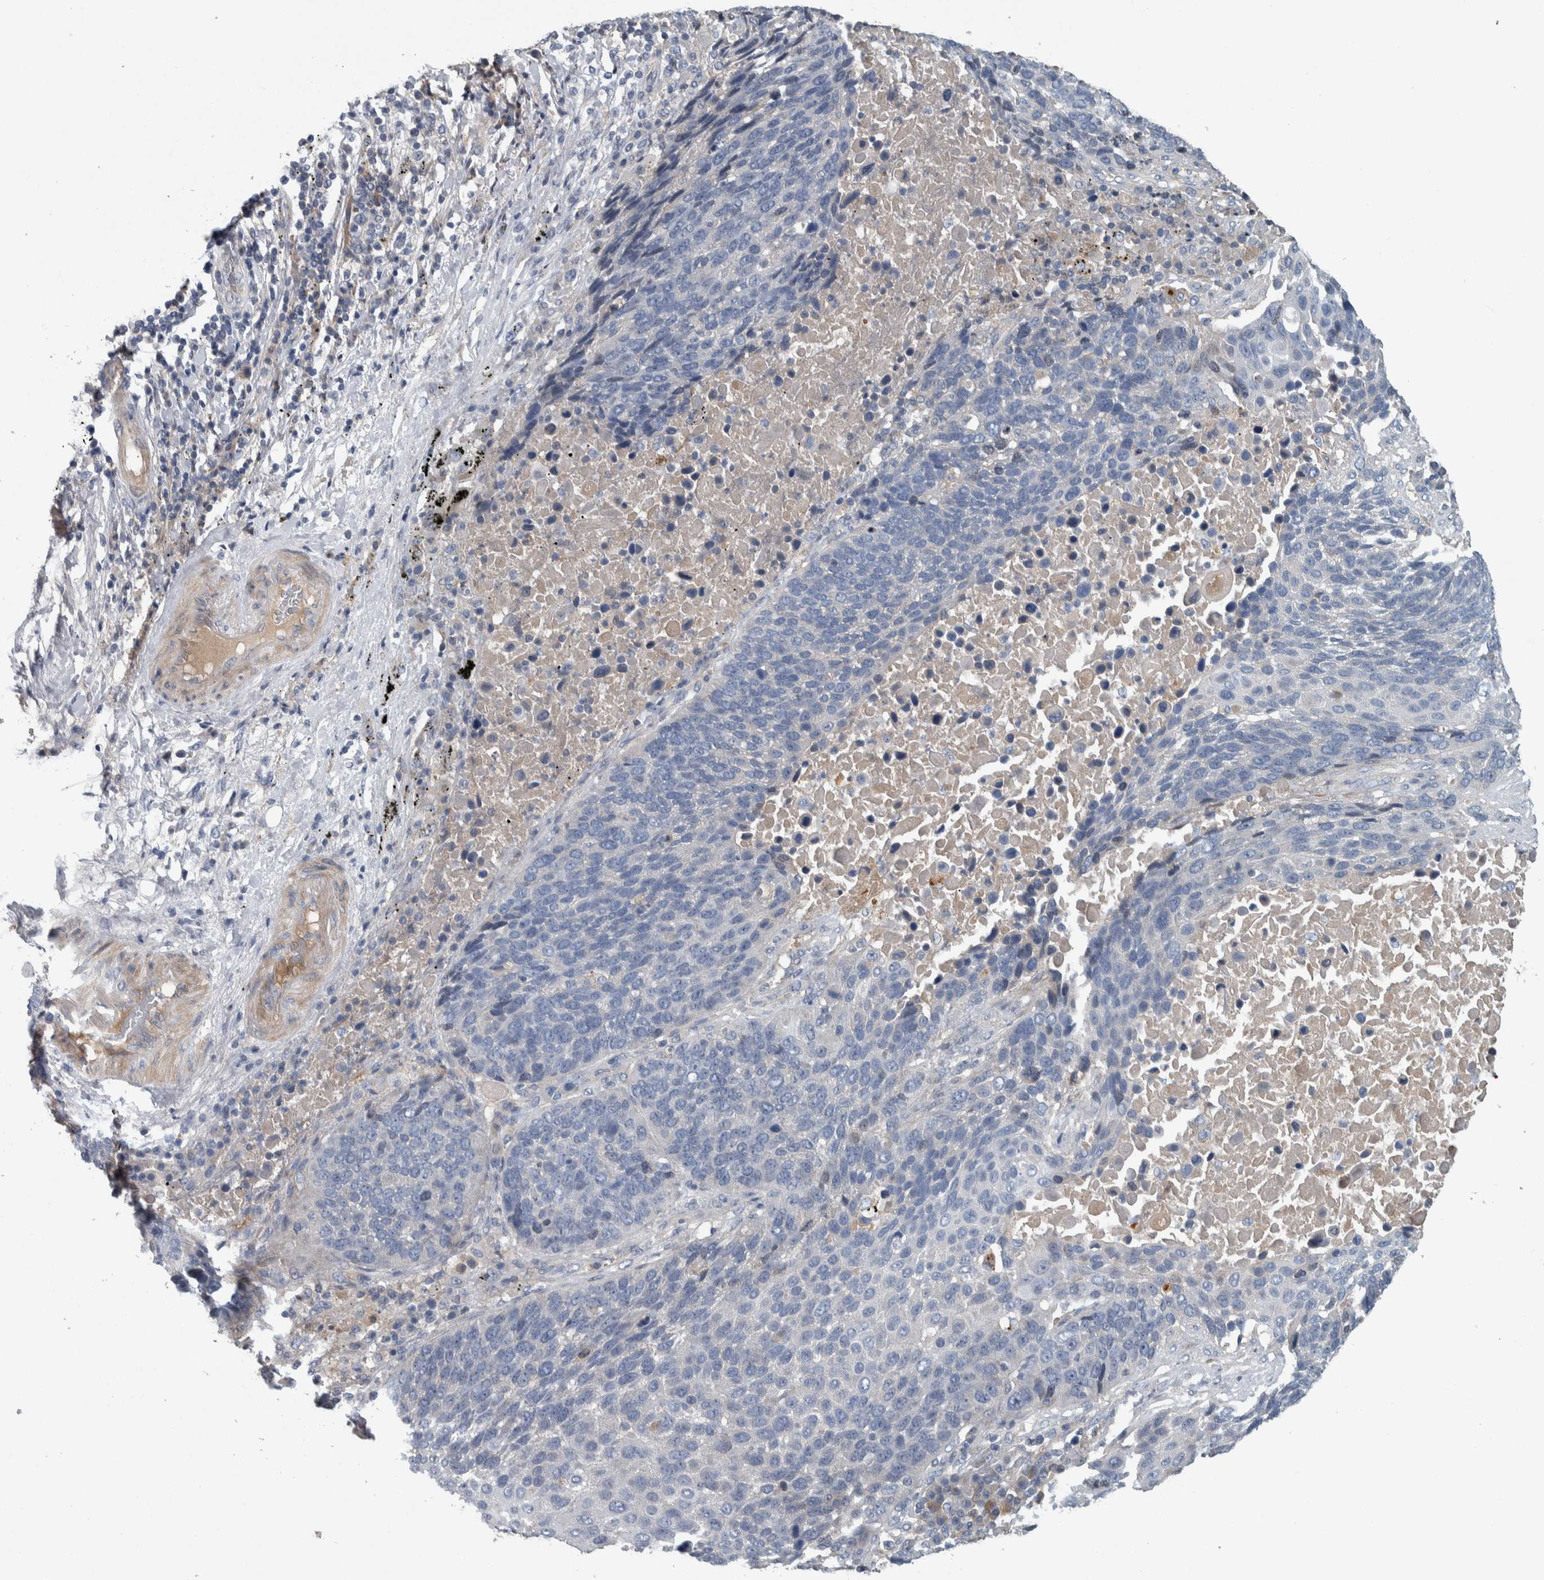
{"staining": {"intensity": "negative", "quantity": "none", "location": "none"}, "tissue": "lung cancer", "cell_type": "Tumor cells", "image_type": "cancer", "snomed": [{"axis": "morphology", "description": "Squamous cell carcinoma, NOS"}, {"axis": "topography", "description": "Lung"}], "caption": "This is an IHC photomicrograph of human lung cancer (squamous cell carcinoma). There is no positivity in tumor cells.", "gene": "SERPINC1", "patient": {"sex": "male", "age": 66}}